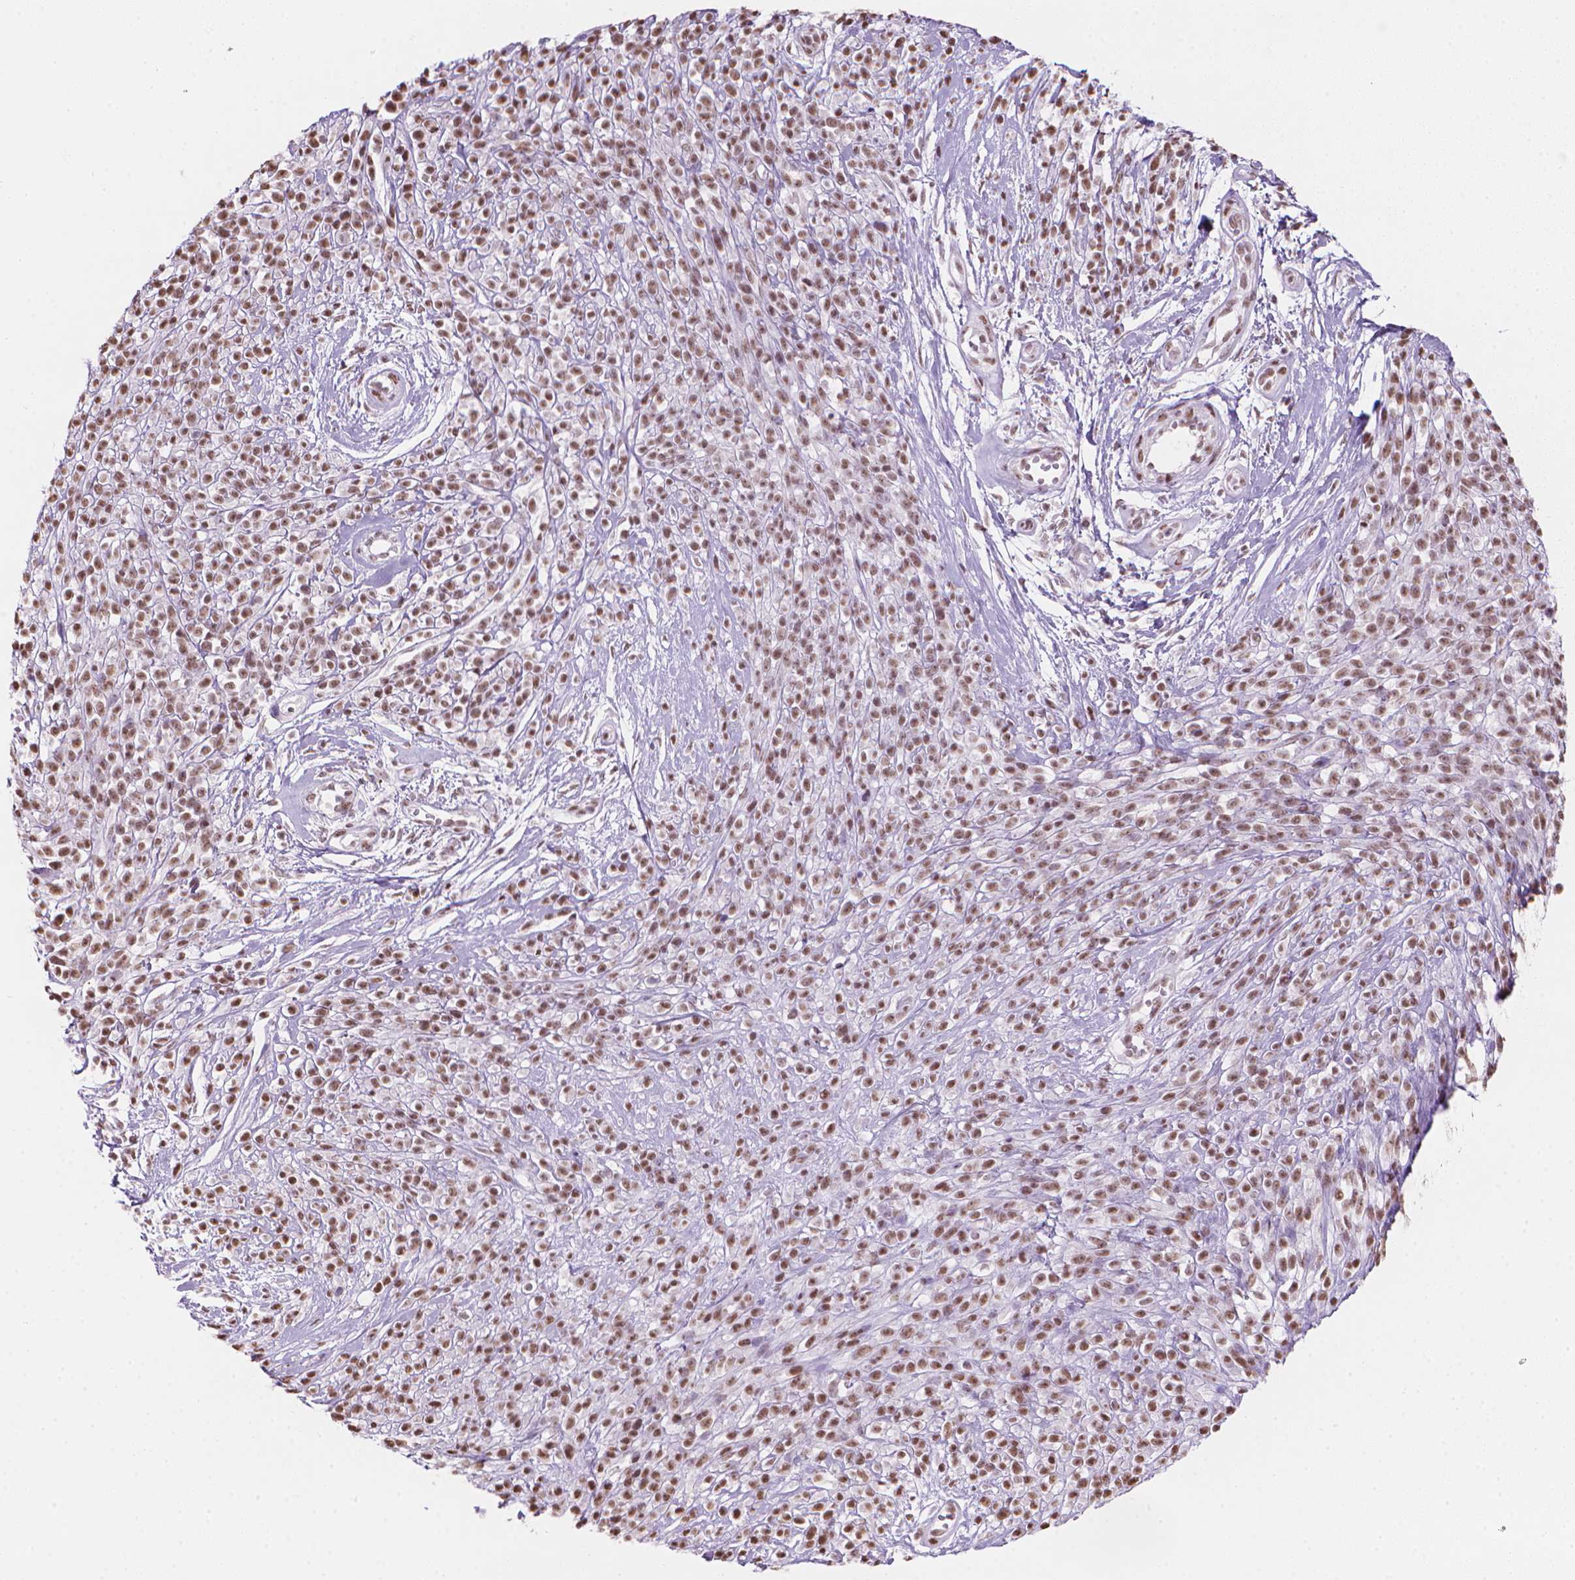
{"staining": {"intensity": "moderate", "quantity": ">75%", "location": "nuclear"}, "tissue": "melanoma", "cell_type": "Tumor cells", "image_type": "cancer", "snomed": [{"axis": "morphology", "description": "Malignant melanoma, NOS"}, {"axis": "topography", "description": "Skin"}, {"axis": "topography", "description": "Skin of trunk"}], "caption": "A medium amount of moderate nuclear staining is identified in approximately >75% of tumor cells in melanoma tissue.", "gene": "PIAS2", "patient": {"sex": "male", "age": 74}}